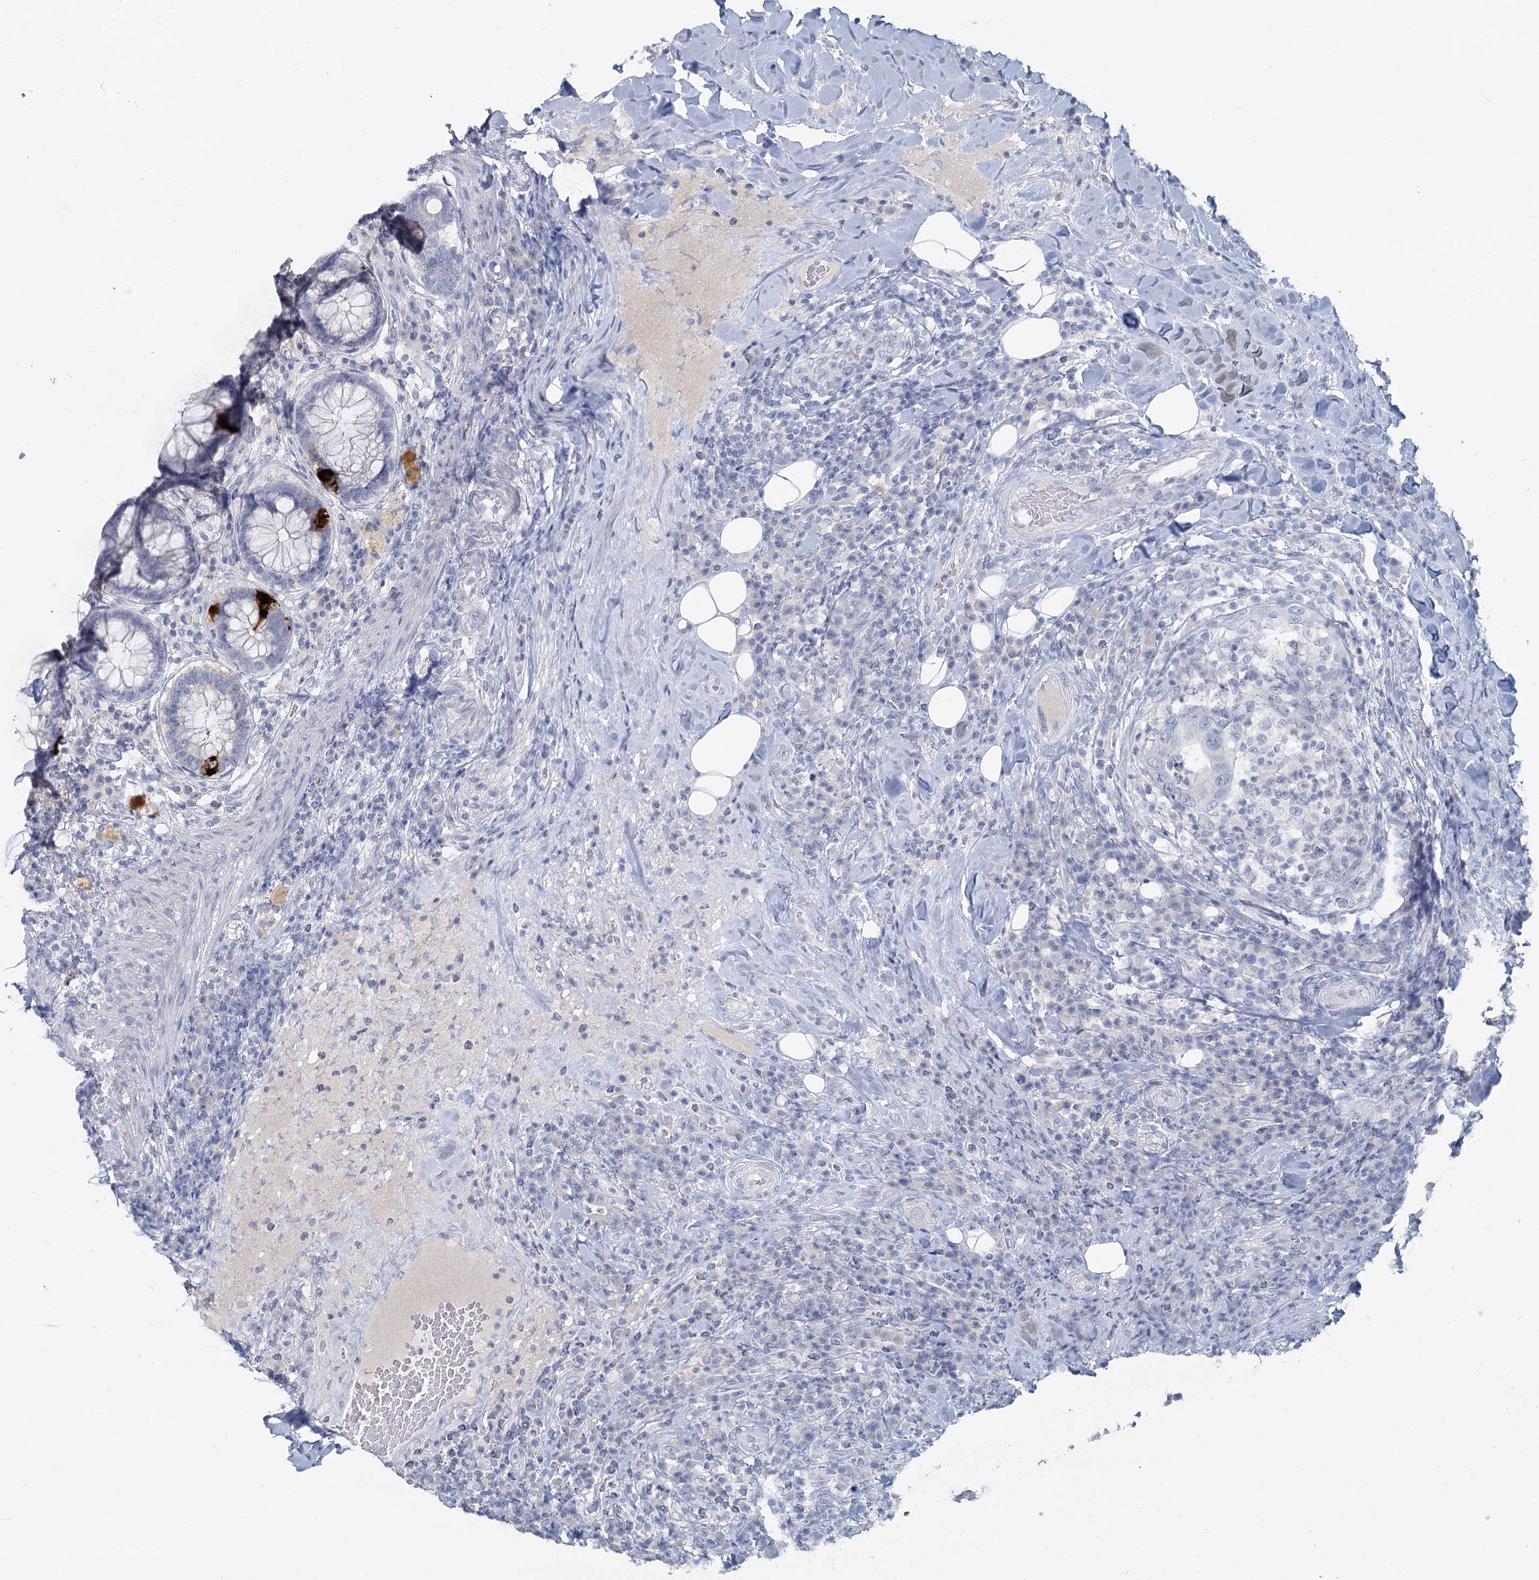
{"staining": {"intensity": "negative", "quantity": "none", "location": "none"}, "tissue": "colorectal cancer", "cell_type": "Tumor cells", "image_type": "cancer", "snomed": [{"axis": "morphology", "description": "Adenocarcinoma, NOS"}, {"axis": "topography", "description": "Colon"}], "caption": "This is an immunohistochemistry (IHC) photomicrograph of colorectal adenocarcinoma. There is no staining in tumor cells.", "gene": "CHGA", "patient": {"sex": "female", "age": 66}}